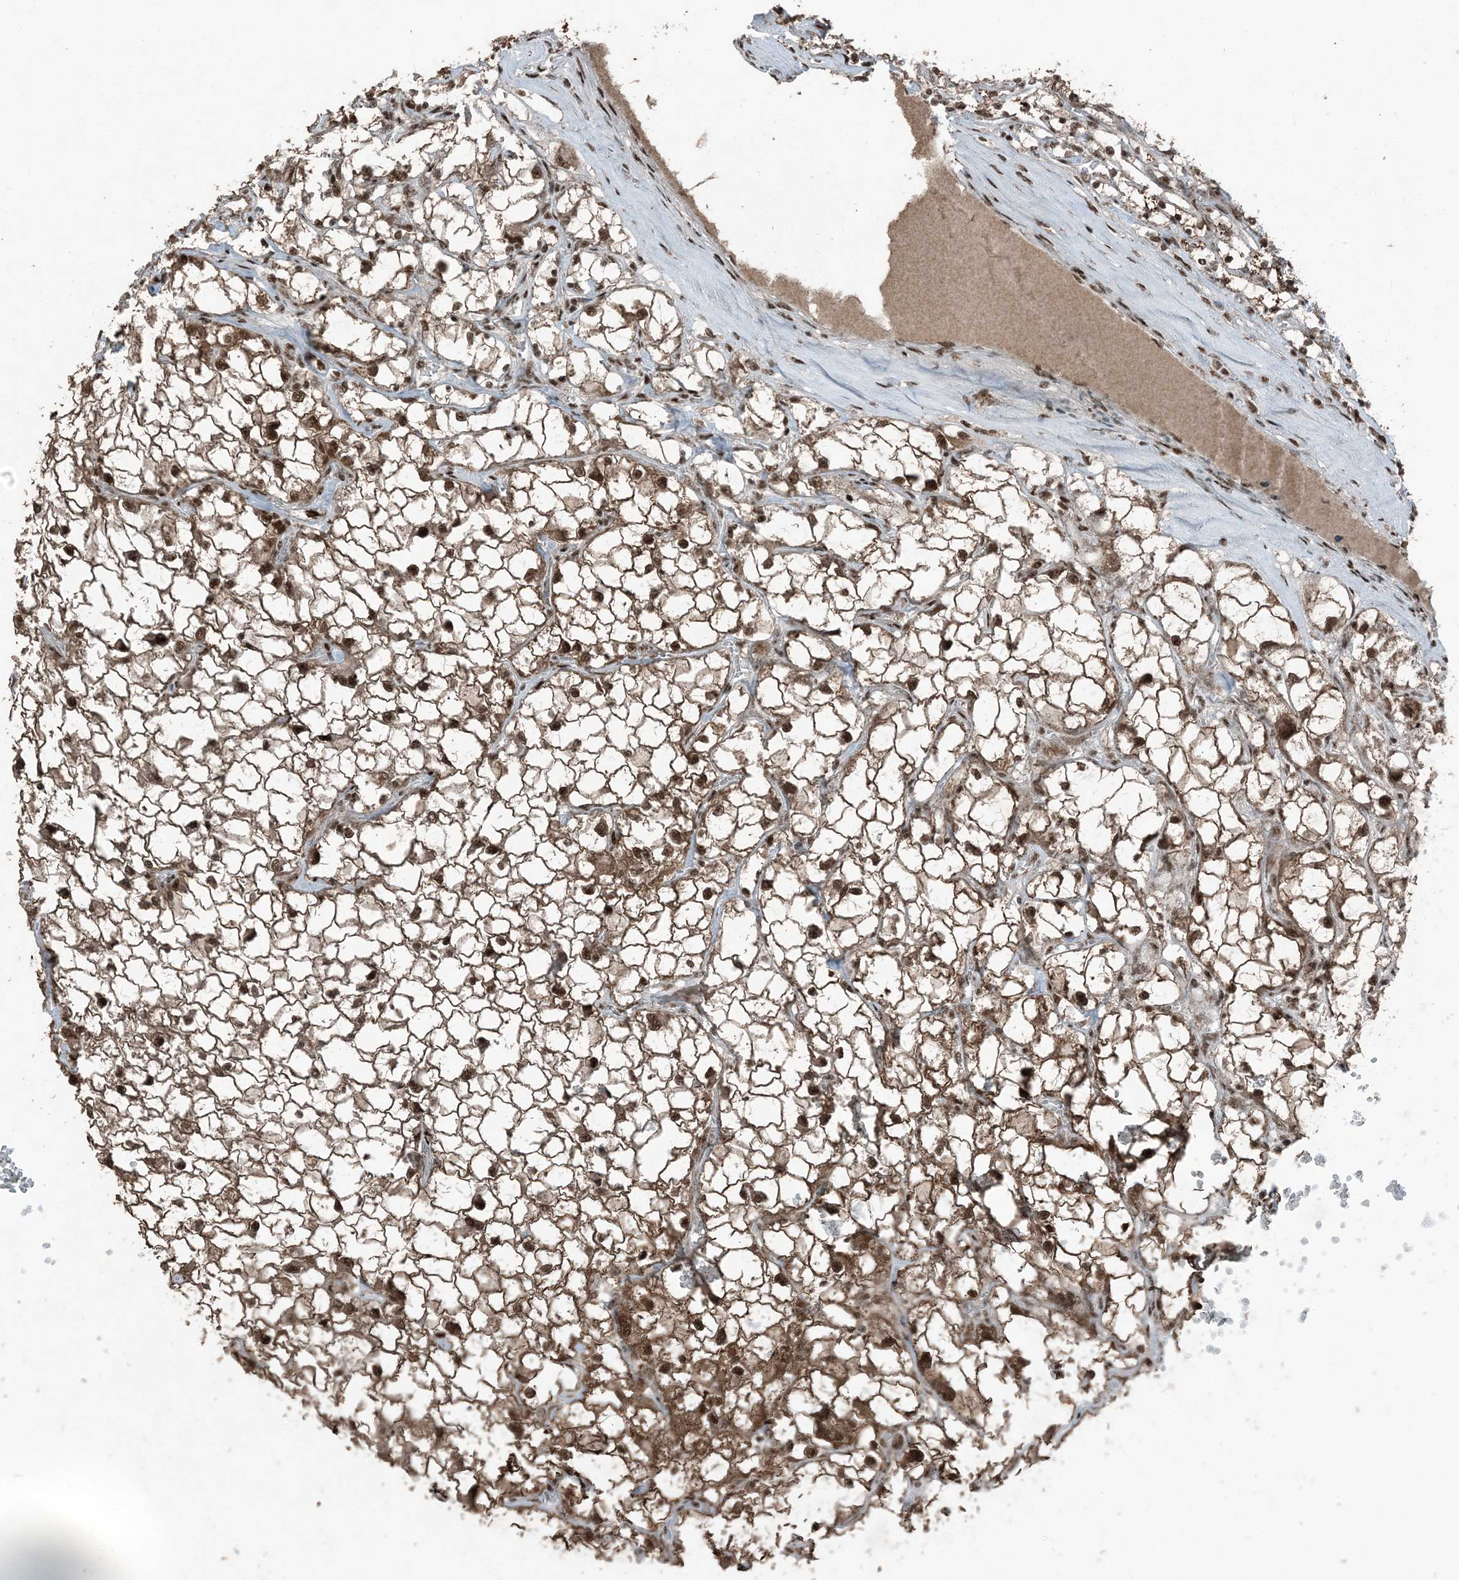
{"staining": {"intensity": "moderate", "quantity": ">75%", "location": "cytoplasmic/membranous,nuclear"}, "tissue": "renal cancer", "cell_type": "Tumor cells", "image_type": "cancer", "snomed": [{"axis": "morphology", "description": "Adenocarcinoma, NOS"}, {"axis": "topography", "description": "Kidney"}], "caption": "Protein expression analysis of renal cancer (adenocarcinoma) displays moderate cytoplasmic/membranous and nuclear positivity in approximately >75% of tumor cells.", "gene": "TADA2B", "patient": {"sex": "female", "age": 69}}